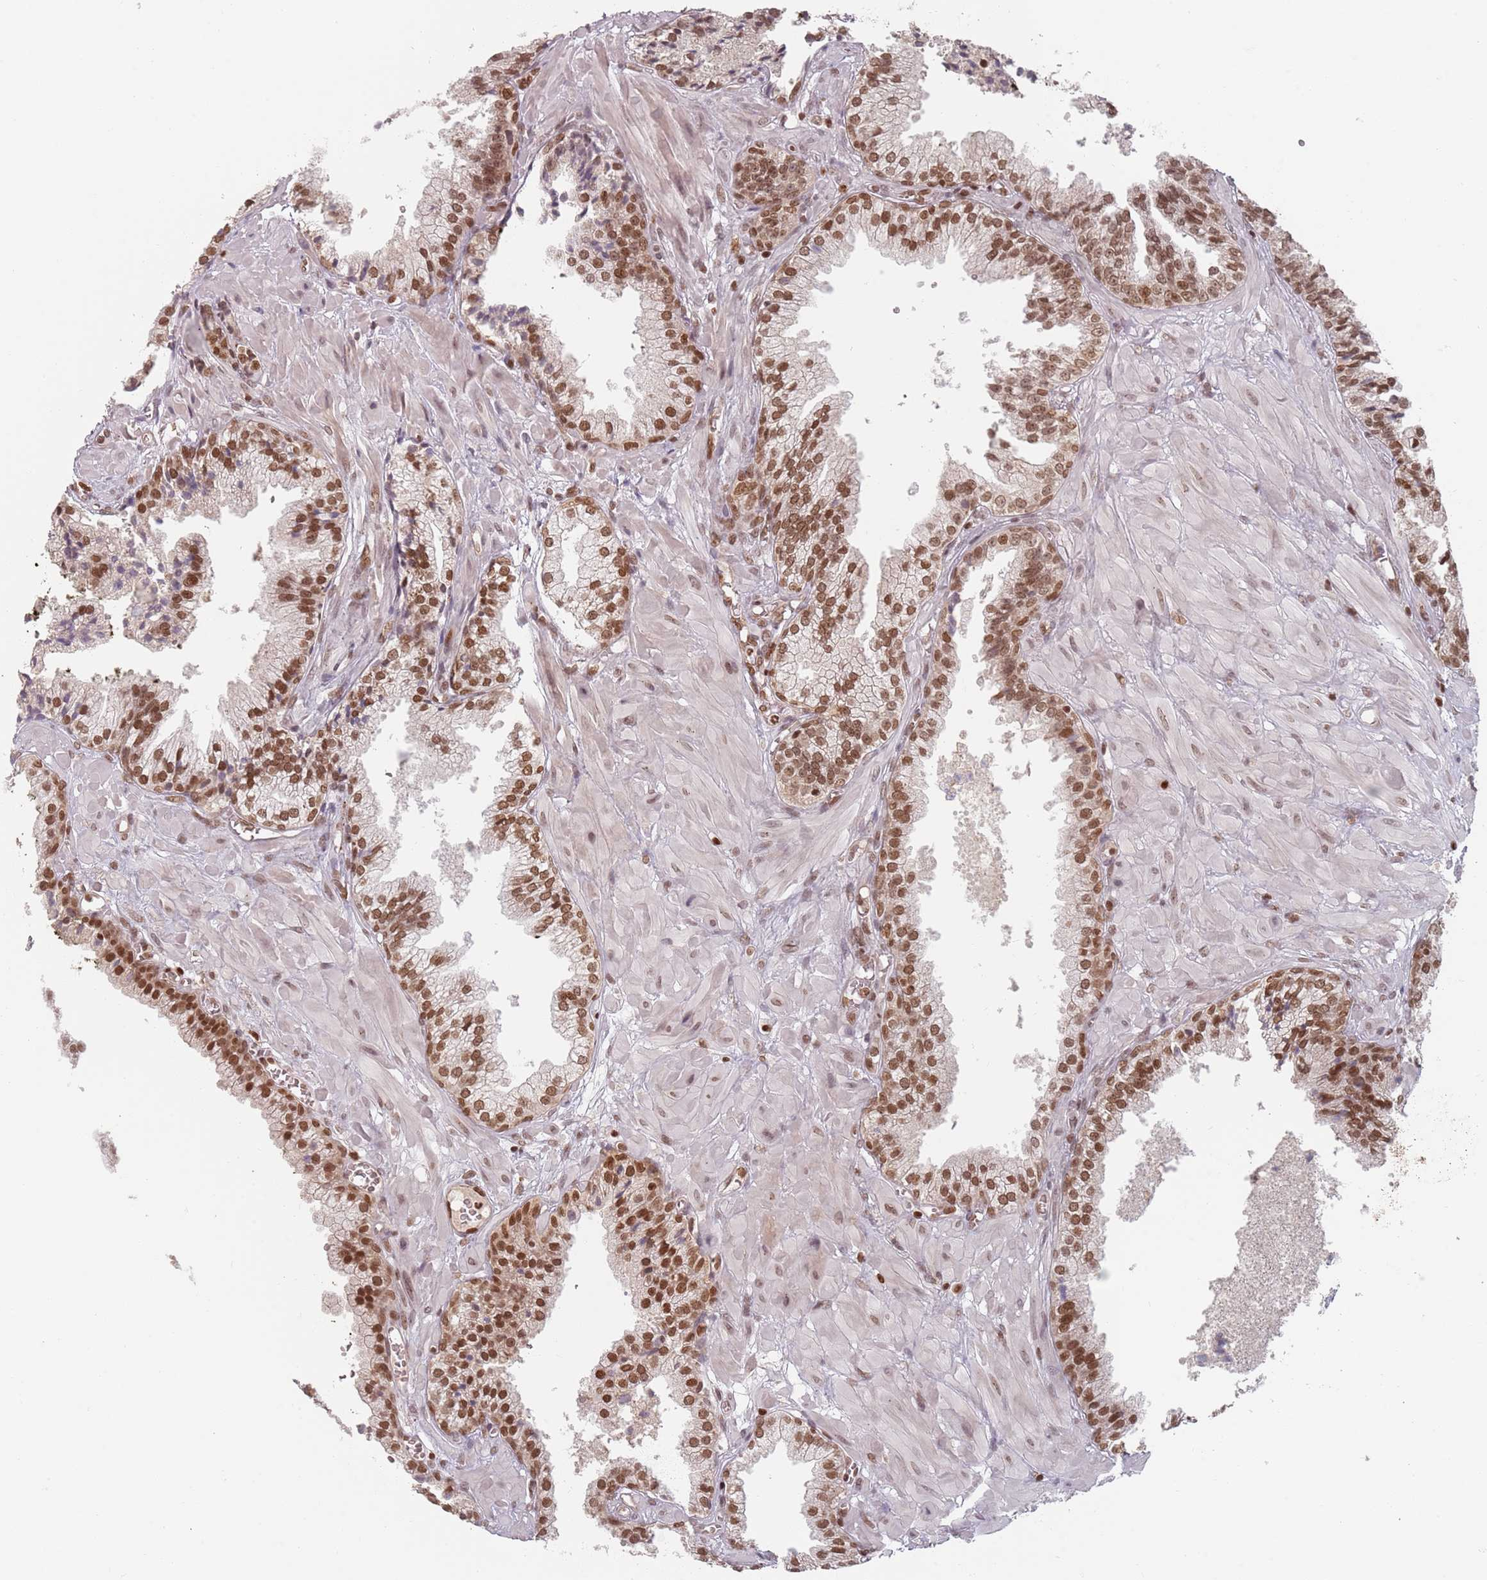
{"staining": {"intensity": "strong", "quantity": ">75%", "location": "nuclear"}, "tissue": "prostate cancer", "cell_type": "Tumor cells", "image_type": "cancer", "snomed": [{"axis": "morphology", "description": "Adenocarcinoma, High grade"}, {"axis": "topography", "description": "Prostate"}], "caption": "Prostate cancer stained for a protein demonstrates strong nuclear positivity in tumor cells.", "gene": "NUP50", "patient": {"sex": "male", "age": 71}}